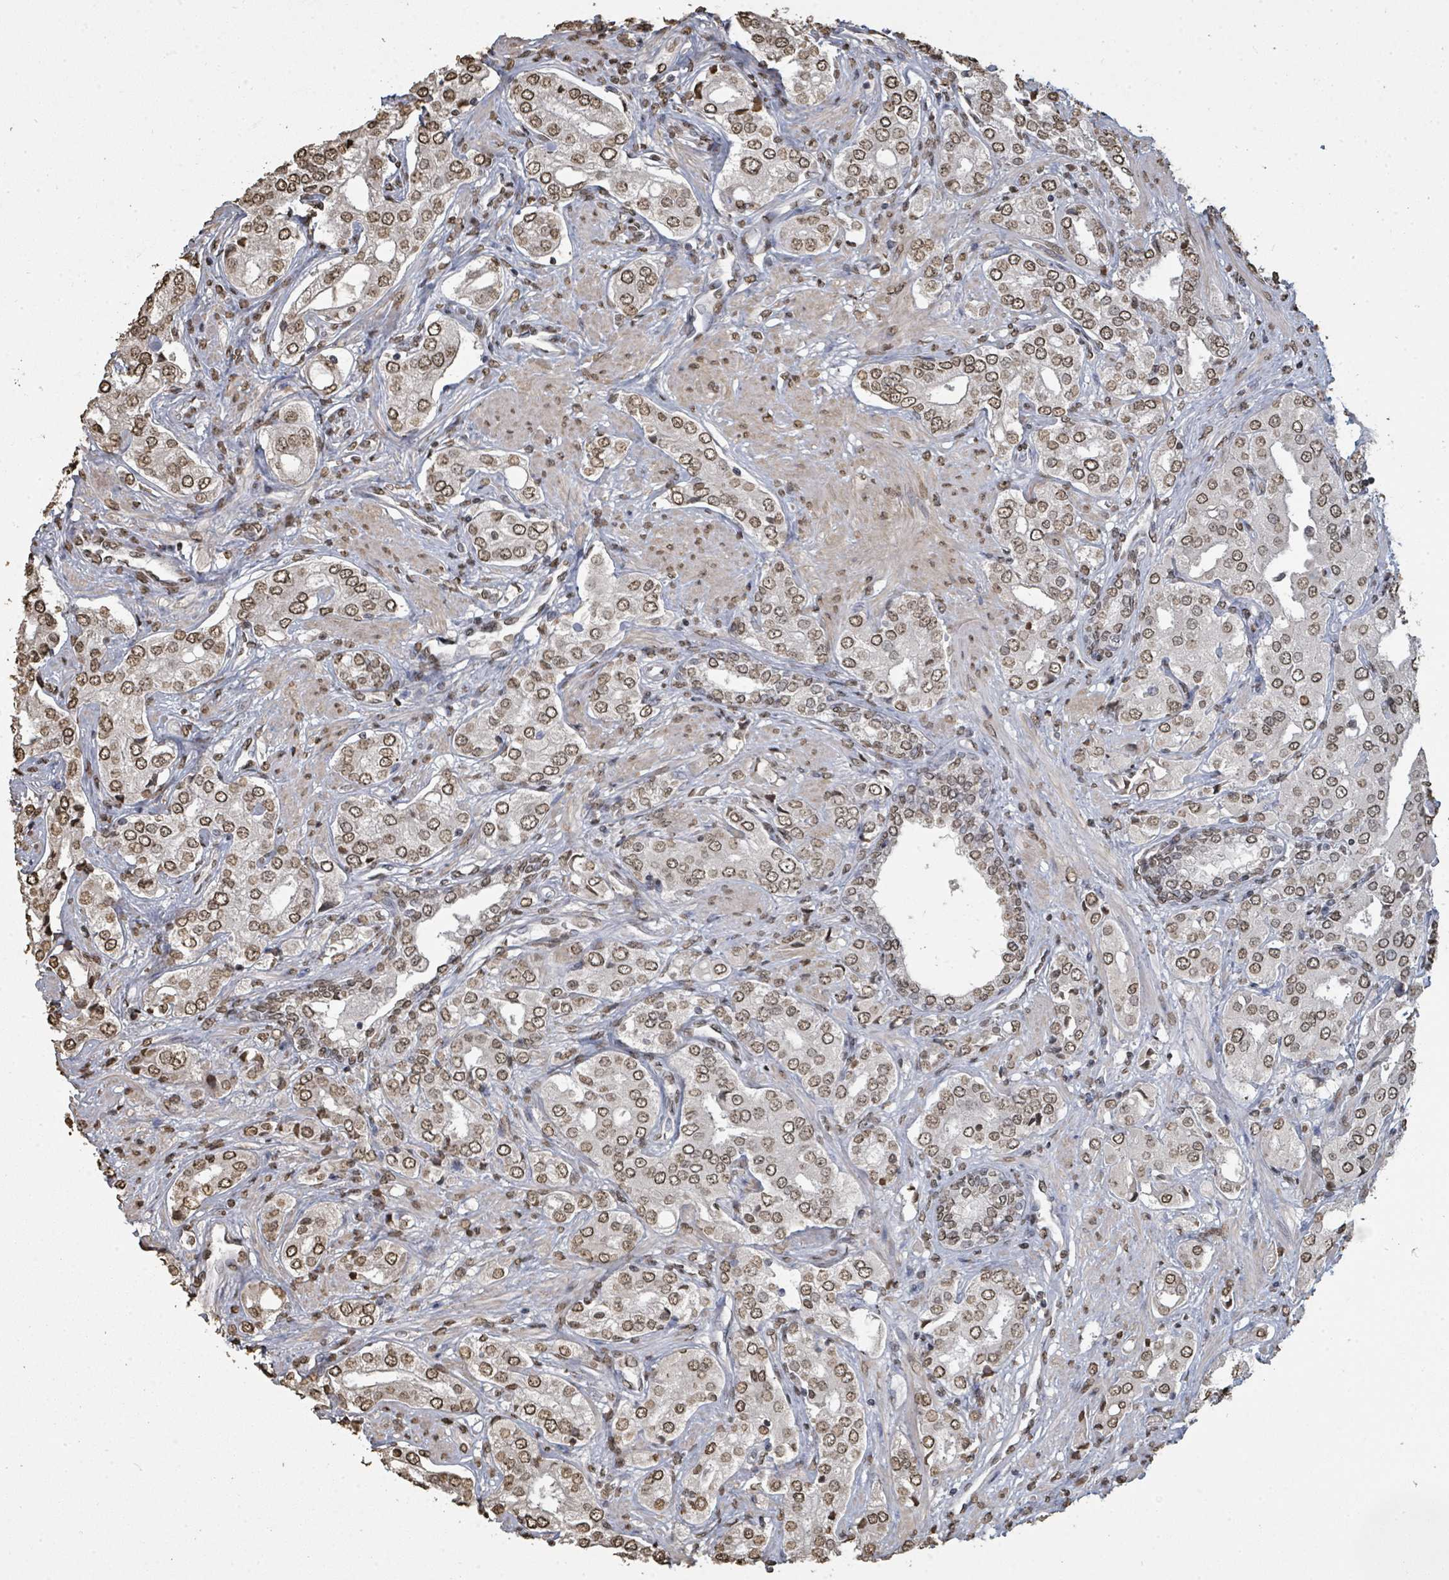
{"staining": {"intensity": "moderate", "quantity": ">75%", "location": "nuclear"}, "tissue": "prostate cancer", "cell_type": "Tumor cells", "image_type": "cancer", "snomed": [{"axis": "morphology", "description": "Adenocarcinoma, High grade"}, {"axis": "topography", "description": "Prostate"}], "caption": "Prostate cancer was stained to show a protein in brown. There is medium levels of moderate nuclear positivity in about >75% of tumor cells.", "gene": "MRPS12", "patient": {"sex": "male", "age": 71}}